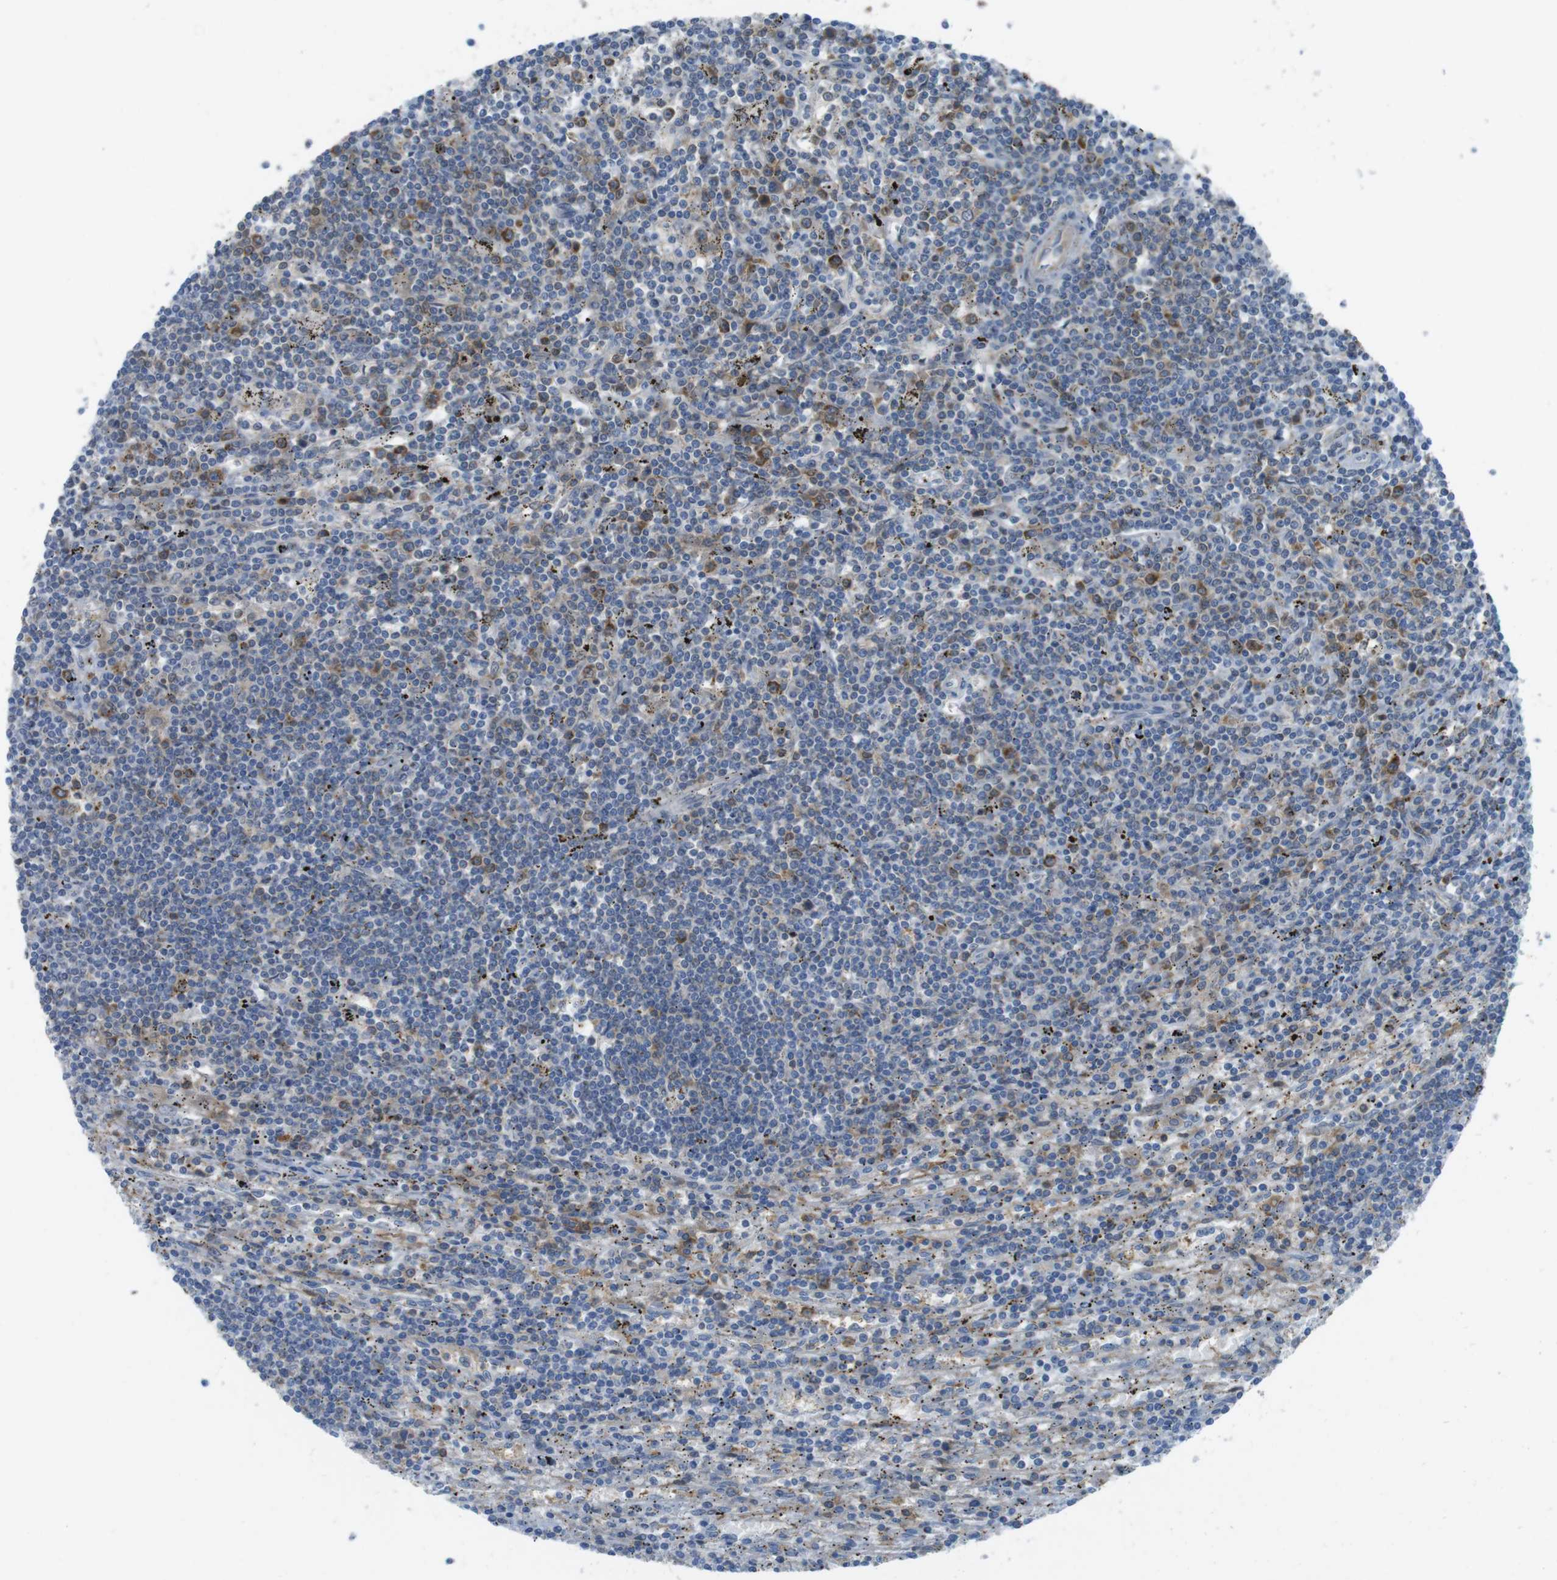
{"staining": {"intensity": "moderate", "quantity": "<25%", "location": "cytoplasmic/membranous"}, "tissue": "lymphoma", "cell_type": "Tumor cells", "image_type": "cancer", "snomed": [{"axis": "morphology", "description": "Malignant lymphoma, non-Hodgkin's type, Low grade"}, {"axis": "topography", "description": "Spleen"}], "caption": "Immunohistochemical staining of human lymphoma exhibits low levels of moderate cytoplasmic/membranous positivity in about <25% of tumor cells. (Brightfield microscopy of DAB IHC at high magnification).", "gene": "MTHFD1", "patient": {"sex": "male", "age": 76}}